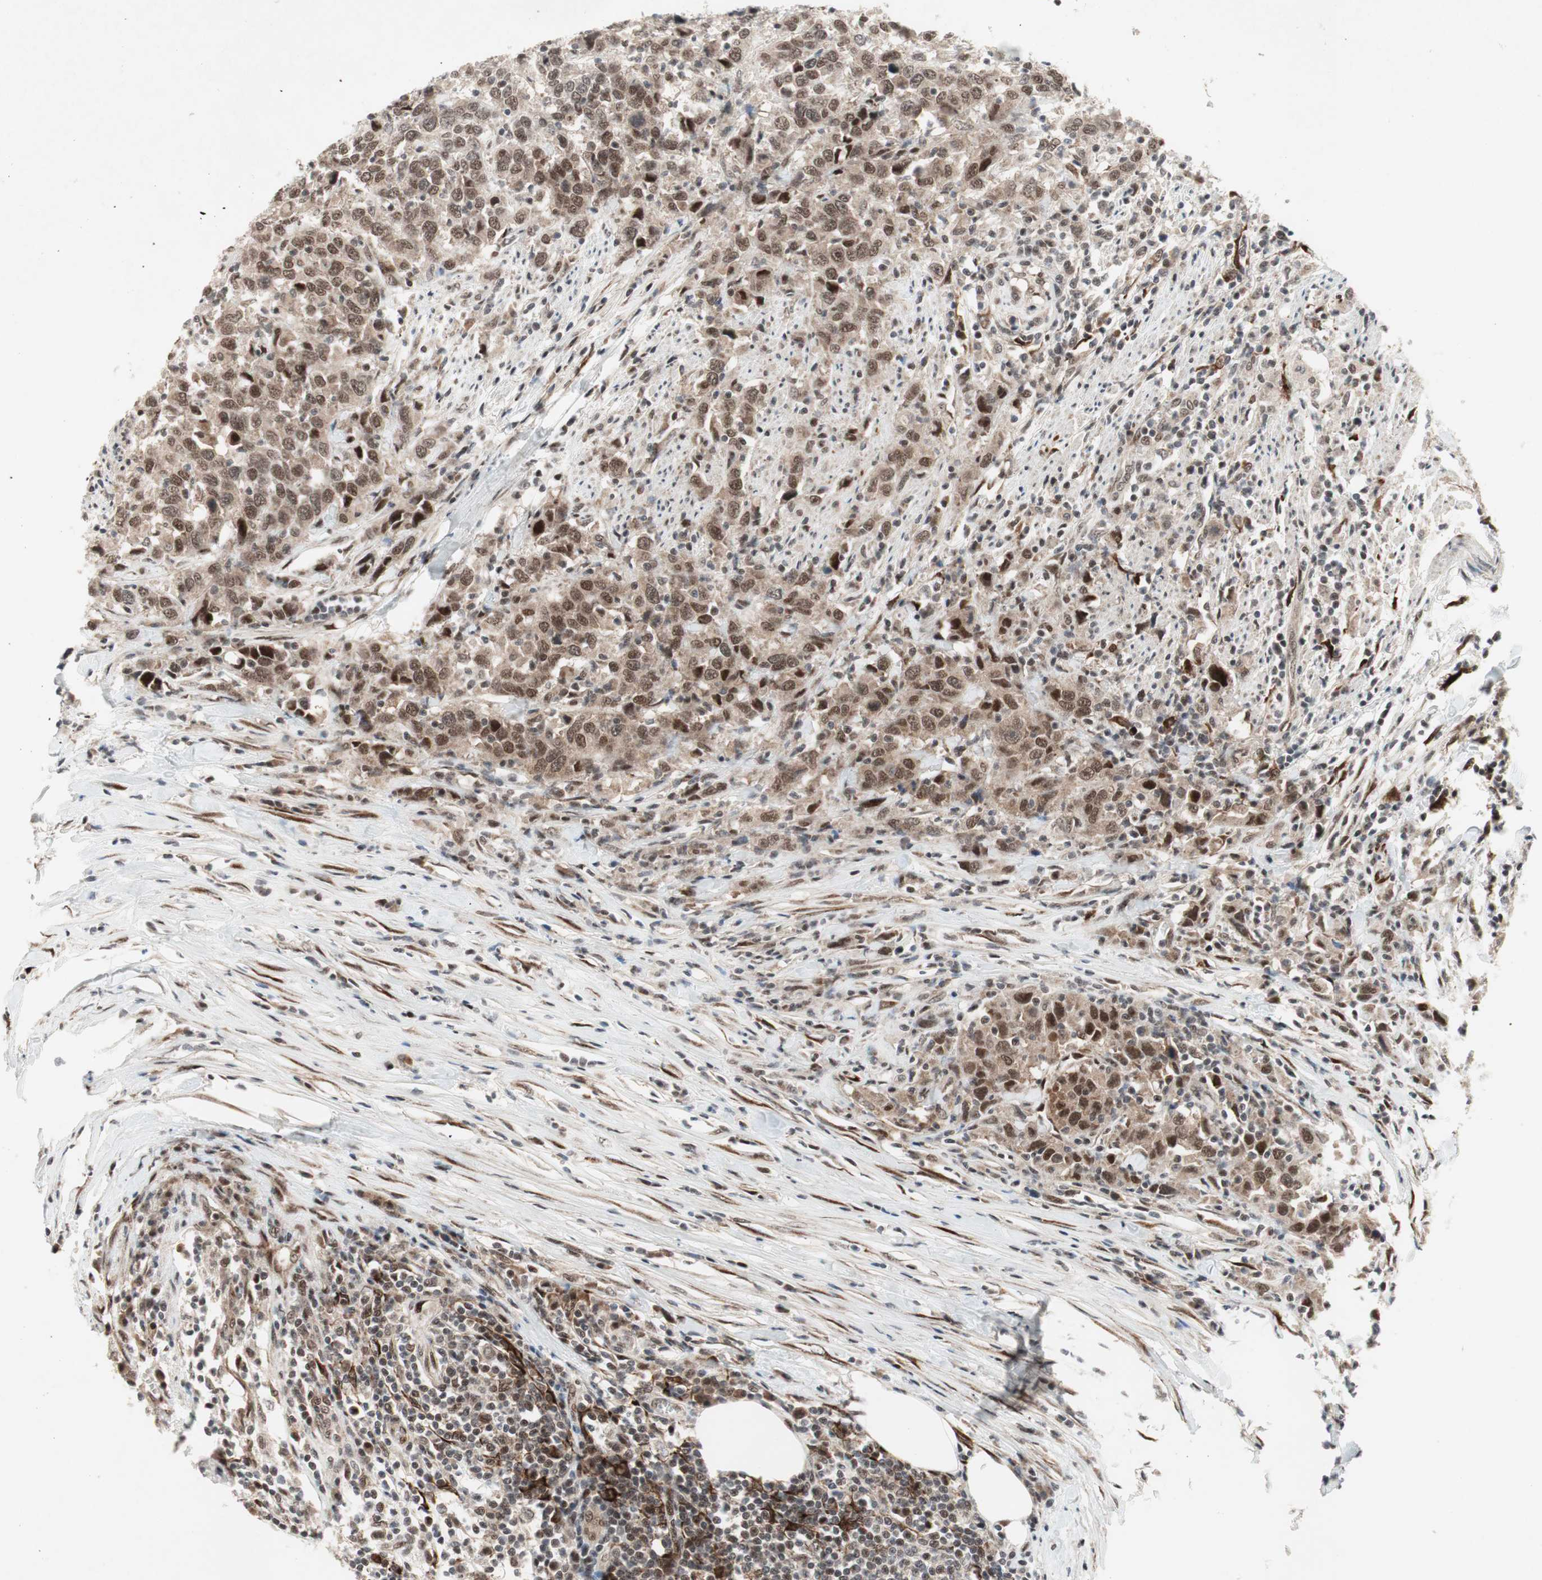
{"staining": {"intensity": "strong", "quantity": ">75%", "location": "nuclear"}, "tissue": "urothelial cancer", "cell_type": "Tumor cells", "image_type": "cancer", "snomed": [{"axis": "morphology", "description": "Urothelial carcinoma, High grade"}, {"axis": "topography", "description": "Urinary bladder"}], "caption": "Urothelial cancer tissue shows strong nuclear staining in approximately >75% of tumor cells, visualized by immunohistochemistry.", "gene": "TCF12", "patient": {"sex": "male", "age": 61}}